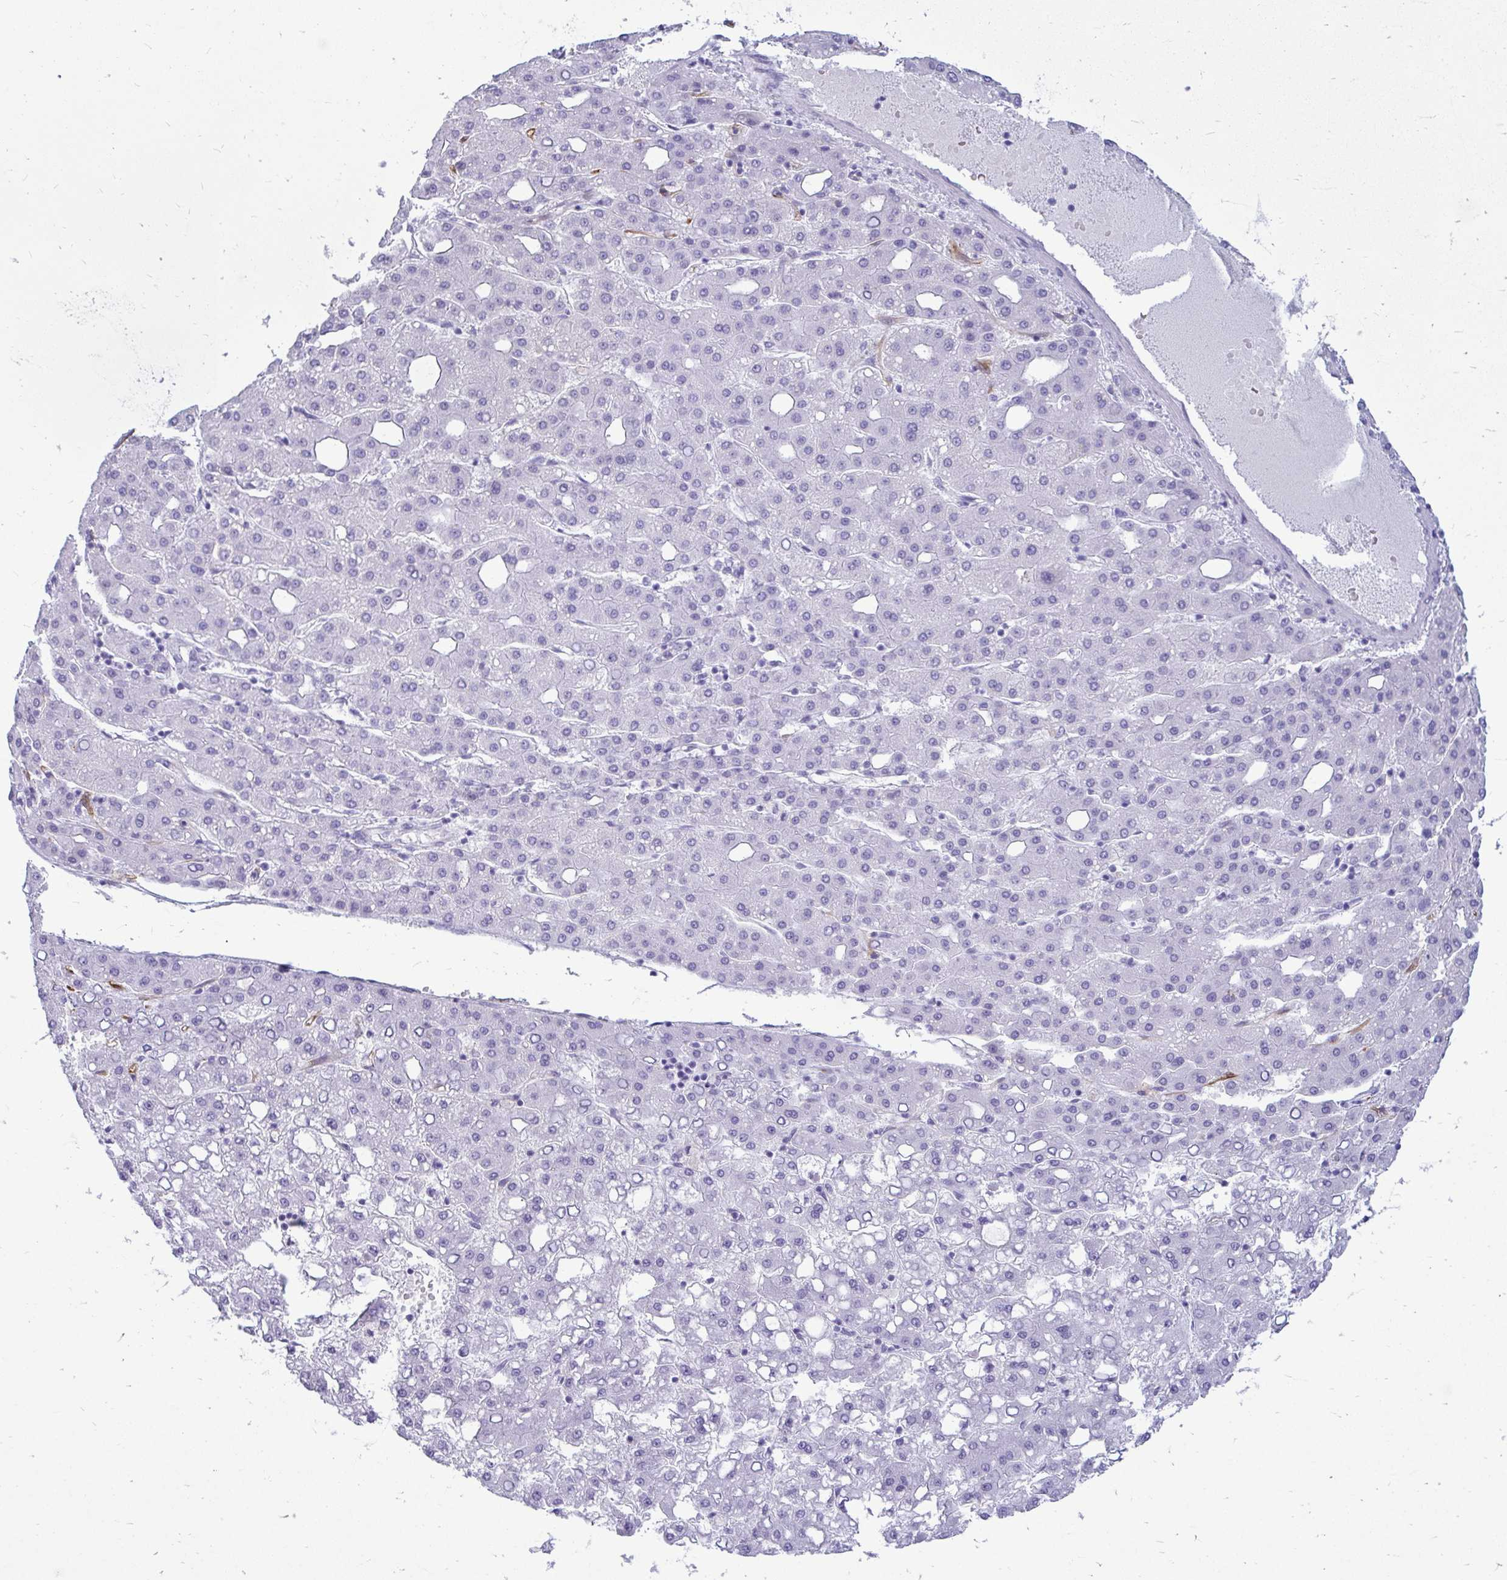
{"staining": {"intensity": "negative", "quantity": "none", "location": "none"}, "tissue": "liver cancer", "cell_type": "Tumor cells", "image_type": "cancer", "snomed": [{"axis": "morphology", "description": "Carcinoma, Hepatocellular, NOS"}, {"axis": "topography", "description": "Liver"}], "caption": "This histopathology image is of liver cancer stained with IHC to label a protein in brown with the nuclei are counter-stained blue. There is no staining in tumor cells. The staining is performed using DAB brown chromogen with nuclei counter-stained in using hematoxylin.", "gene": "OR10R2", "patient": {"sex": "male", "age": 65}}